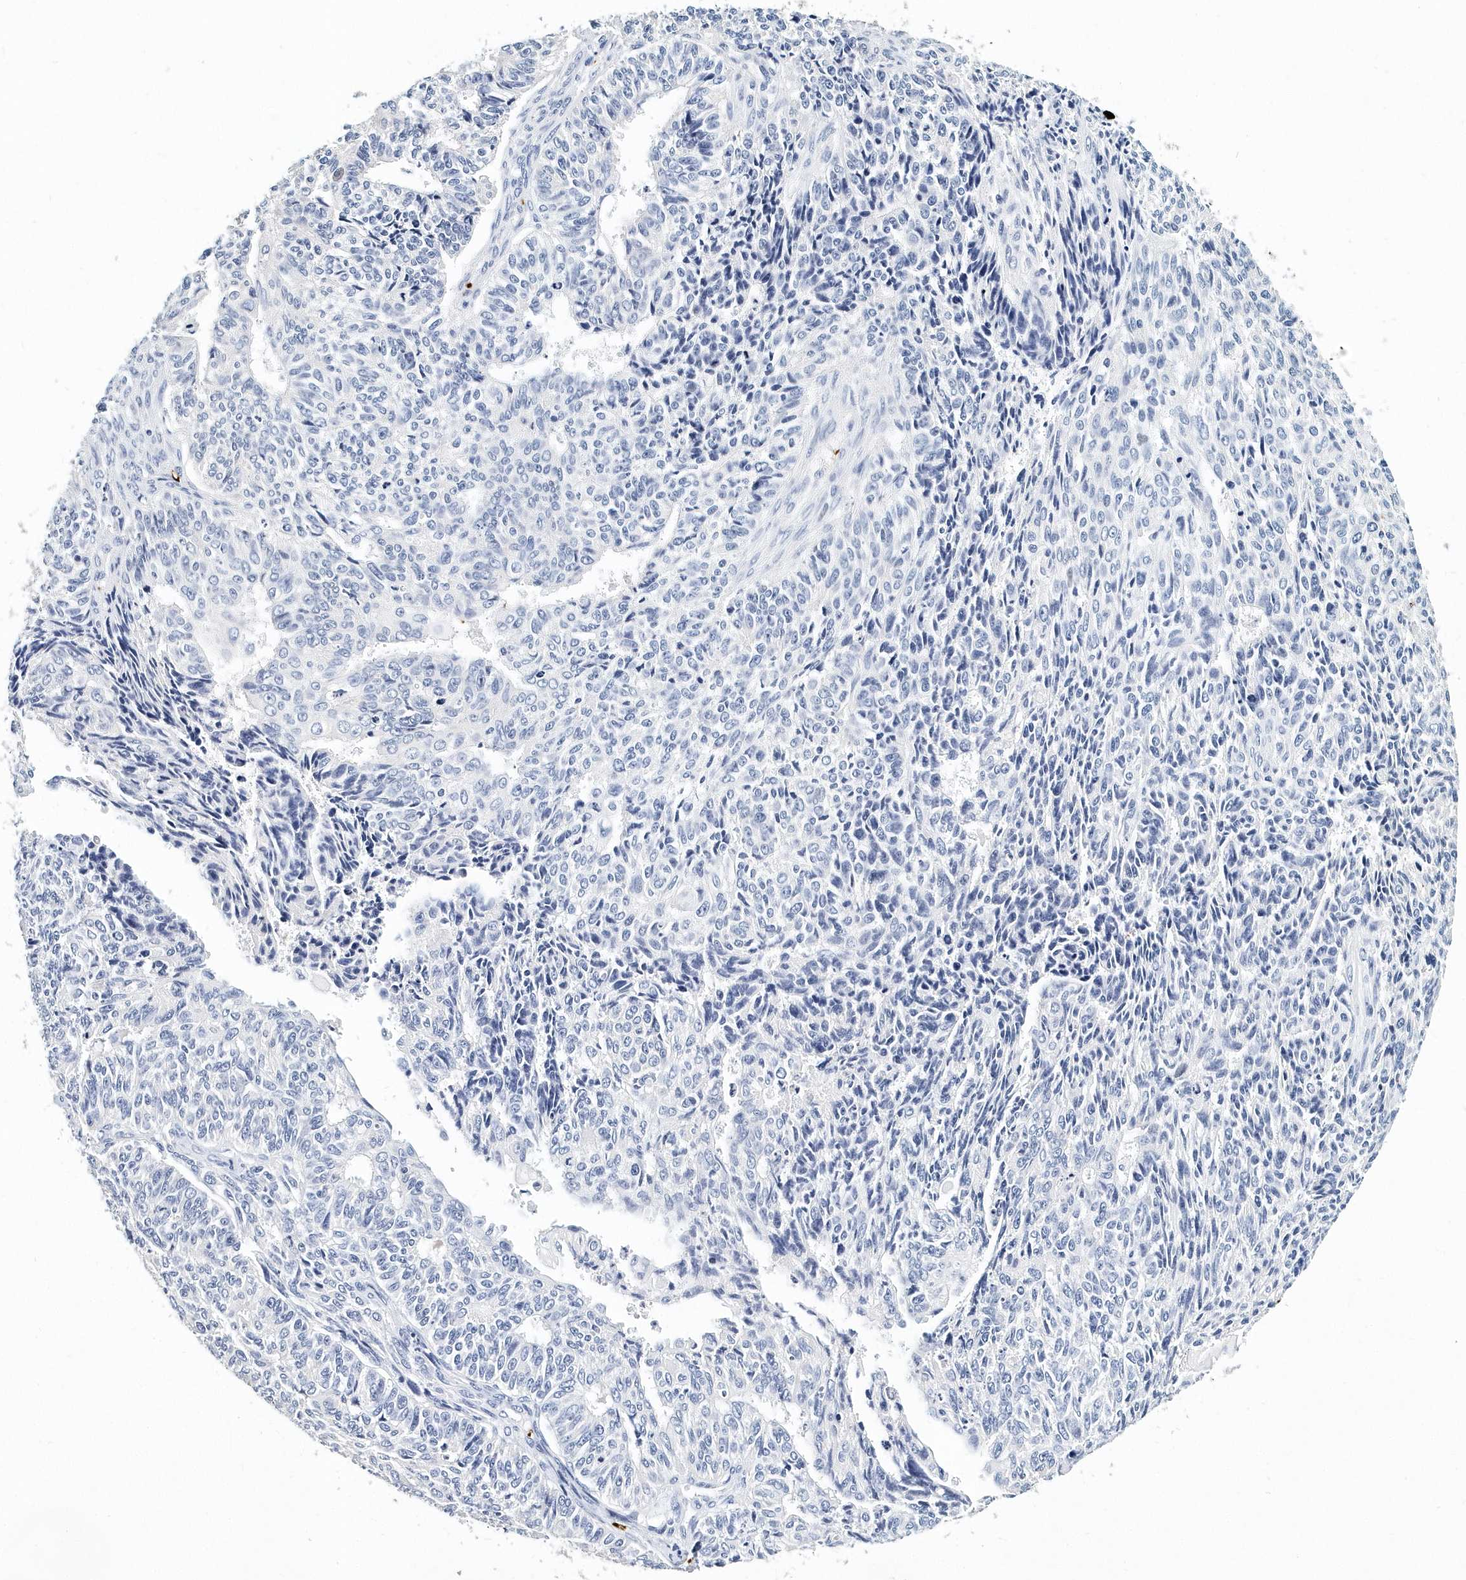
{"staining": {"intensity": "negative", "quantity": "none", "location": "none"}, "tissue": "endometrial cancer", "cell_type": "Tumor cells", "image_type": "cancer", "snomed": [{"axis": "morphology", "description": "Adenocarcinoma, NOS"}, {"axis": "topography", "description": "Endometrium"}], "caption": "Tumor cells show no significant staining in endometrial adenocarcinoma.", "gene": "ITGA2B", "patient": {"sex": "female", "age": 32}}